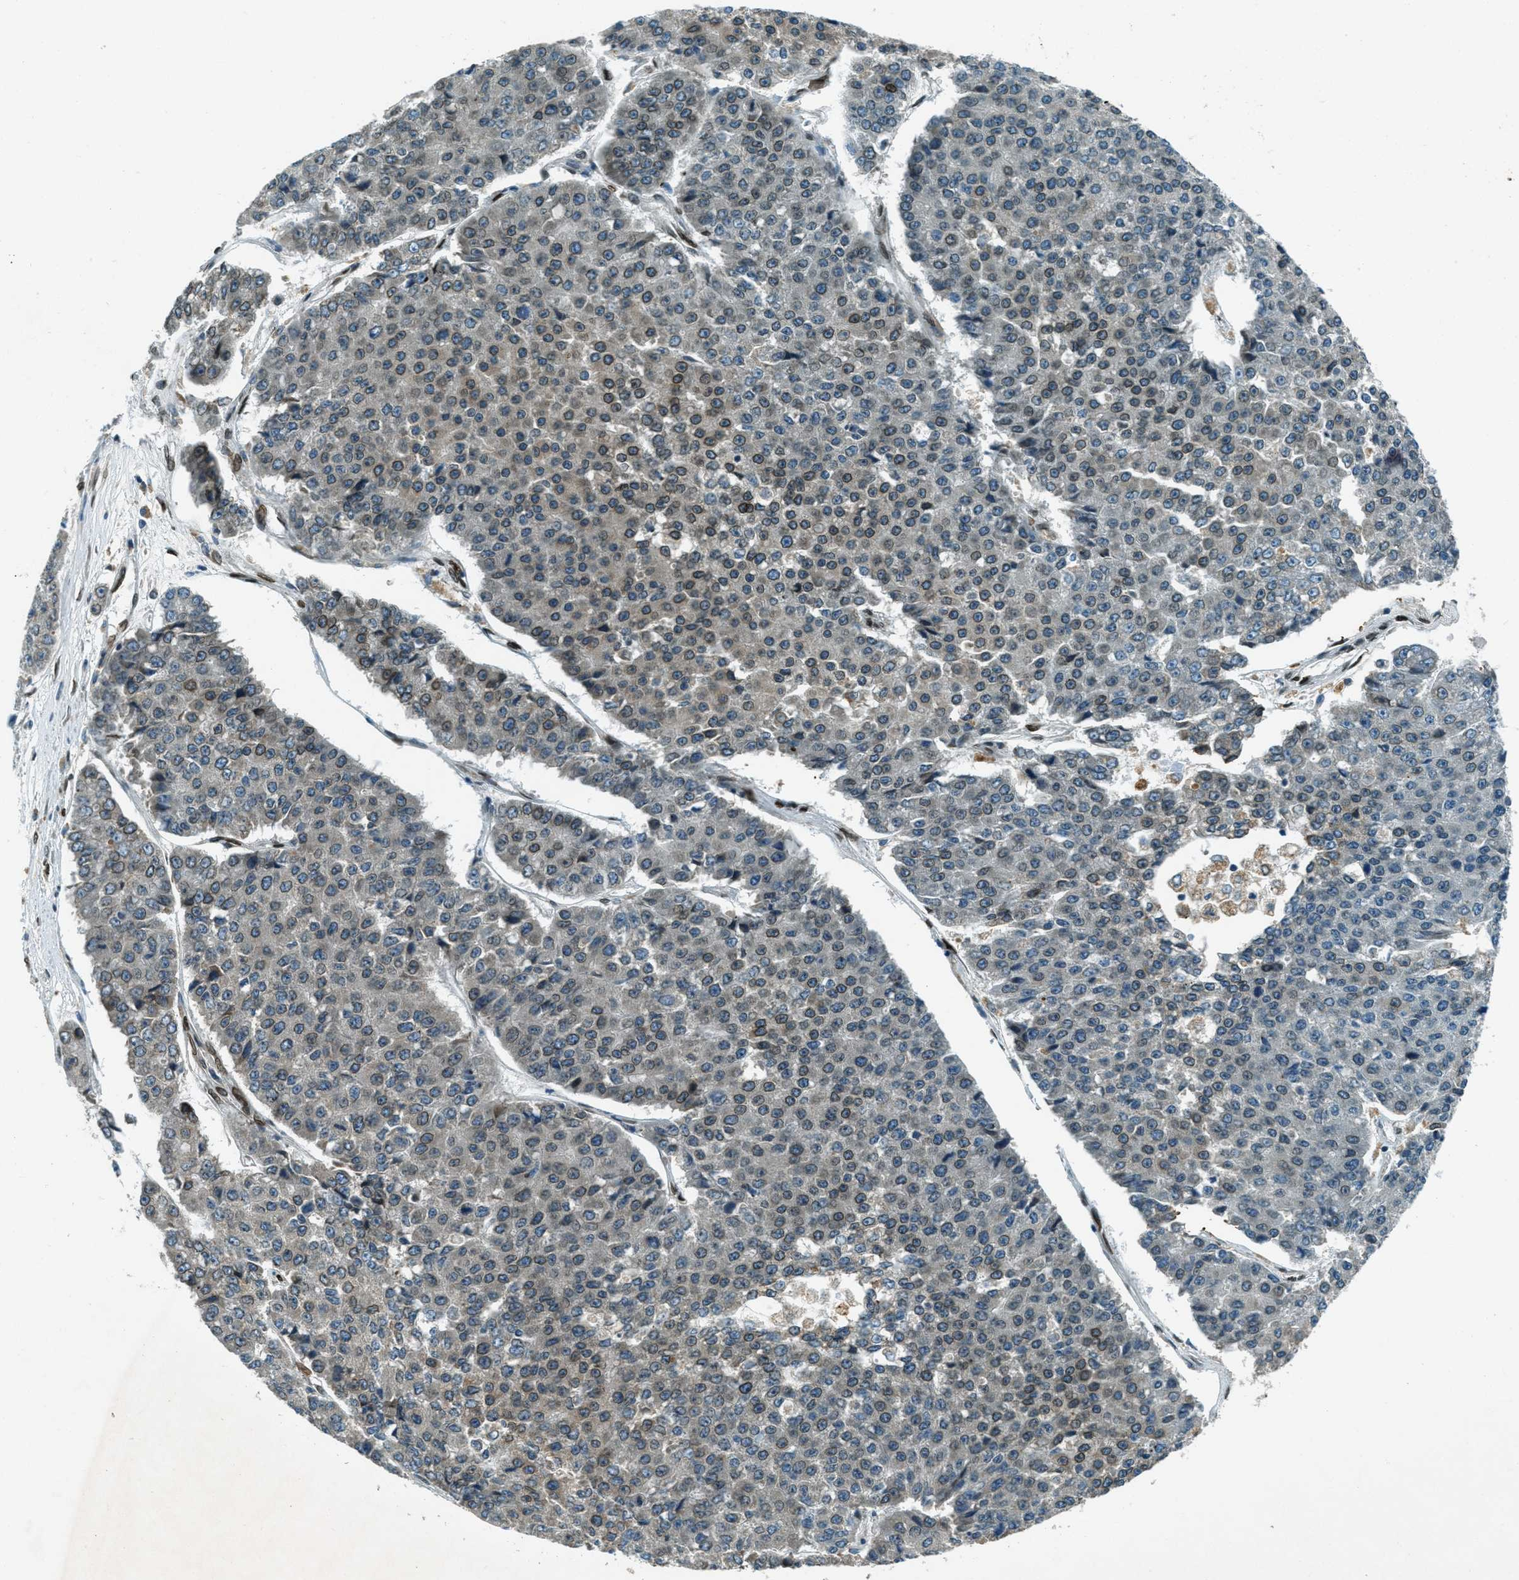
{"staining": {"intensity": "moderate", "quantity": "25%-75%", "location": "cytoplasmic/membranous,nuclear"}, "tissue": "pancreatic cancer", "cell_type": "Tumor cells", "image_type": "cancer", "snomed": [{"axis": "morphology", "description": "Adenocarcinoma, NOS"}, {"axis": "topography", "description": "Pancreas"}], "caption": "Pancreatic adenocarcinoma stained with a brown dye displays moderate cytoplasmic/membranous and nuclear positive positivity in approximately 25%-75% of tumor cells.", "gene": "LEMD2", "patient": {"sex": "male", "age": 50}}